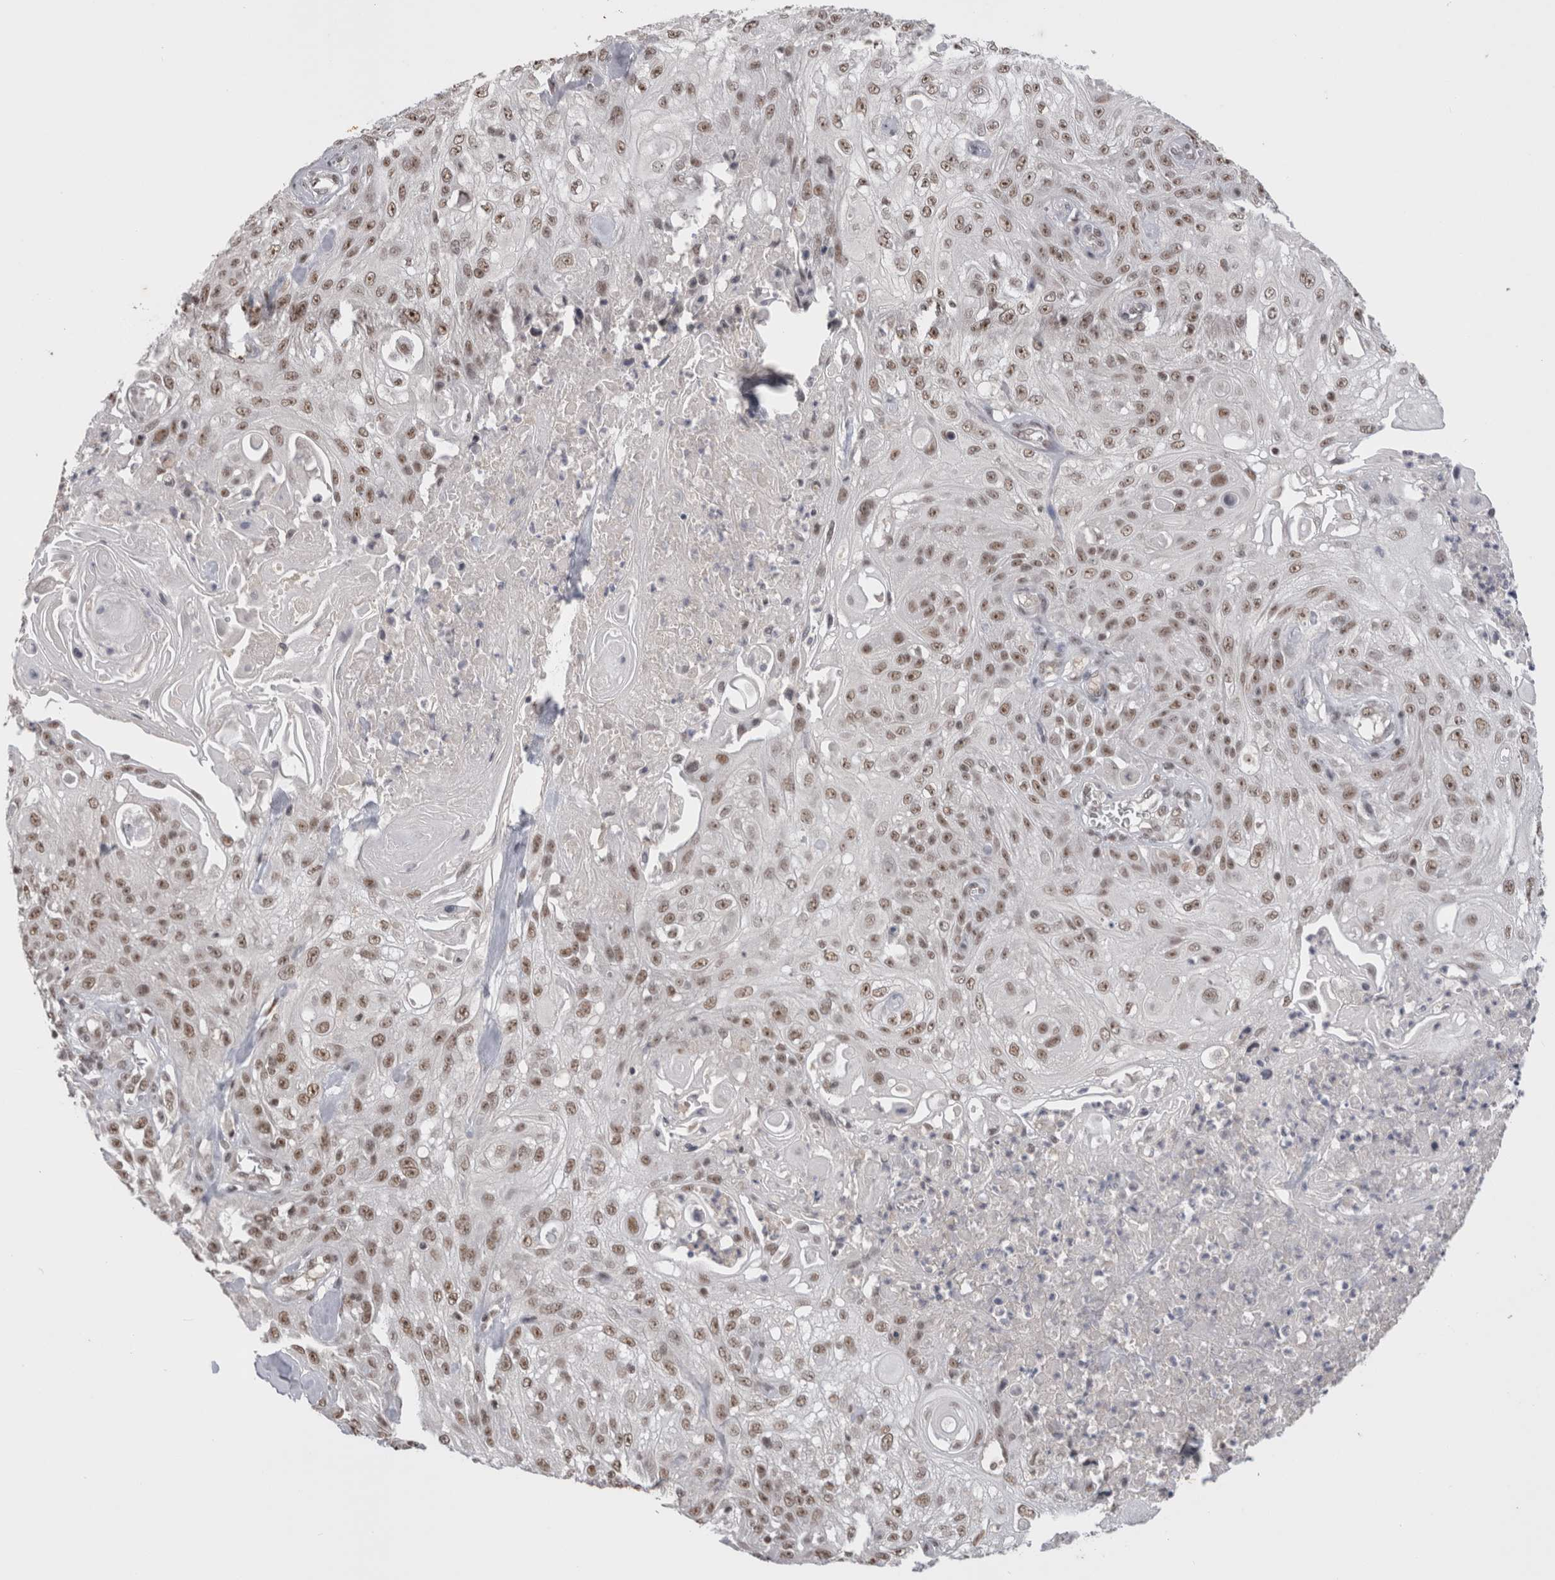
{"staining": {"intensity": "moderate", "quantity": ">75%", "location": "nuclear"}, "tissue": "skin cancer", "cell_type": "Tumor cells", "image_type": "cancer", "snomed": [{"axis": "morphology", "description": "Squamous cell carcinoma, NOS"}, {"axis": "topography", "description": "Skin"}], "caption": "Immunohistochemistry (DAB (3,3'-diaminobenzidine)) staining of human skin cancer (squamous cell carcinoma) shows moderate nuclear protein expression in about >75% of tumor cells. (brown staining indicates protein expression, while blue staining denotes nuclei).", "gene": "DAXX", "patient": {"sex": "male", "age": 75}}